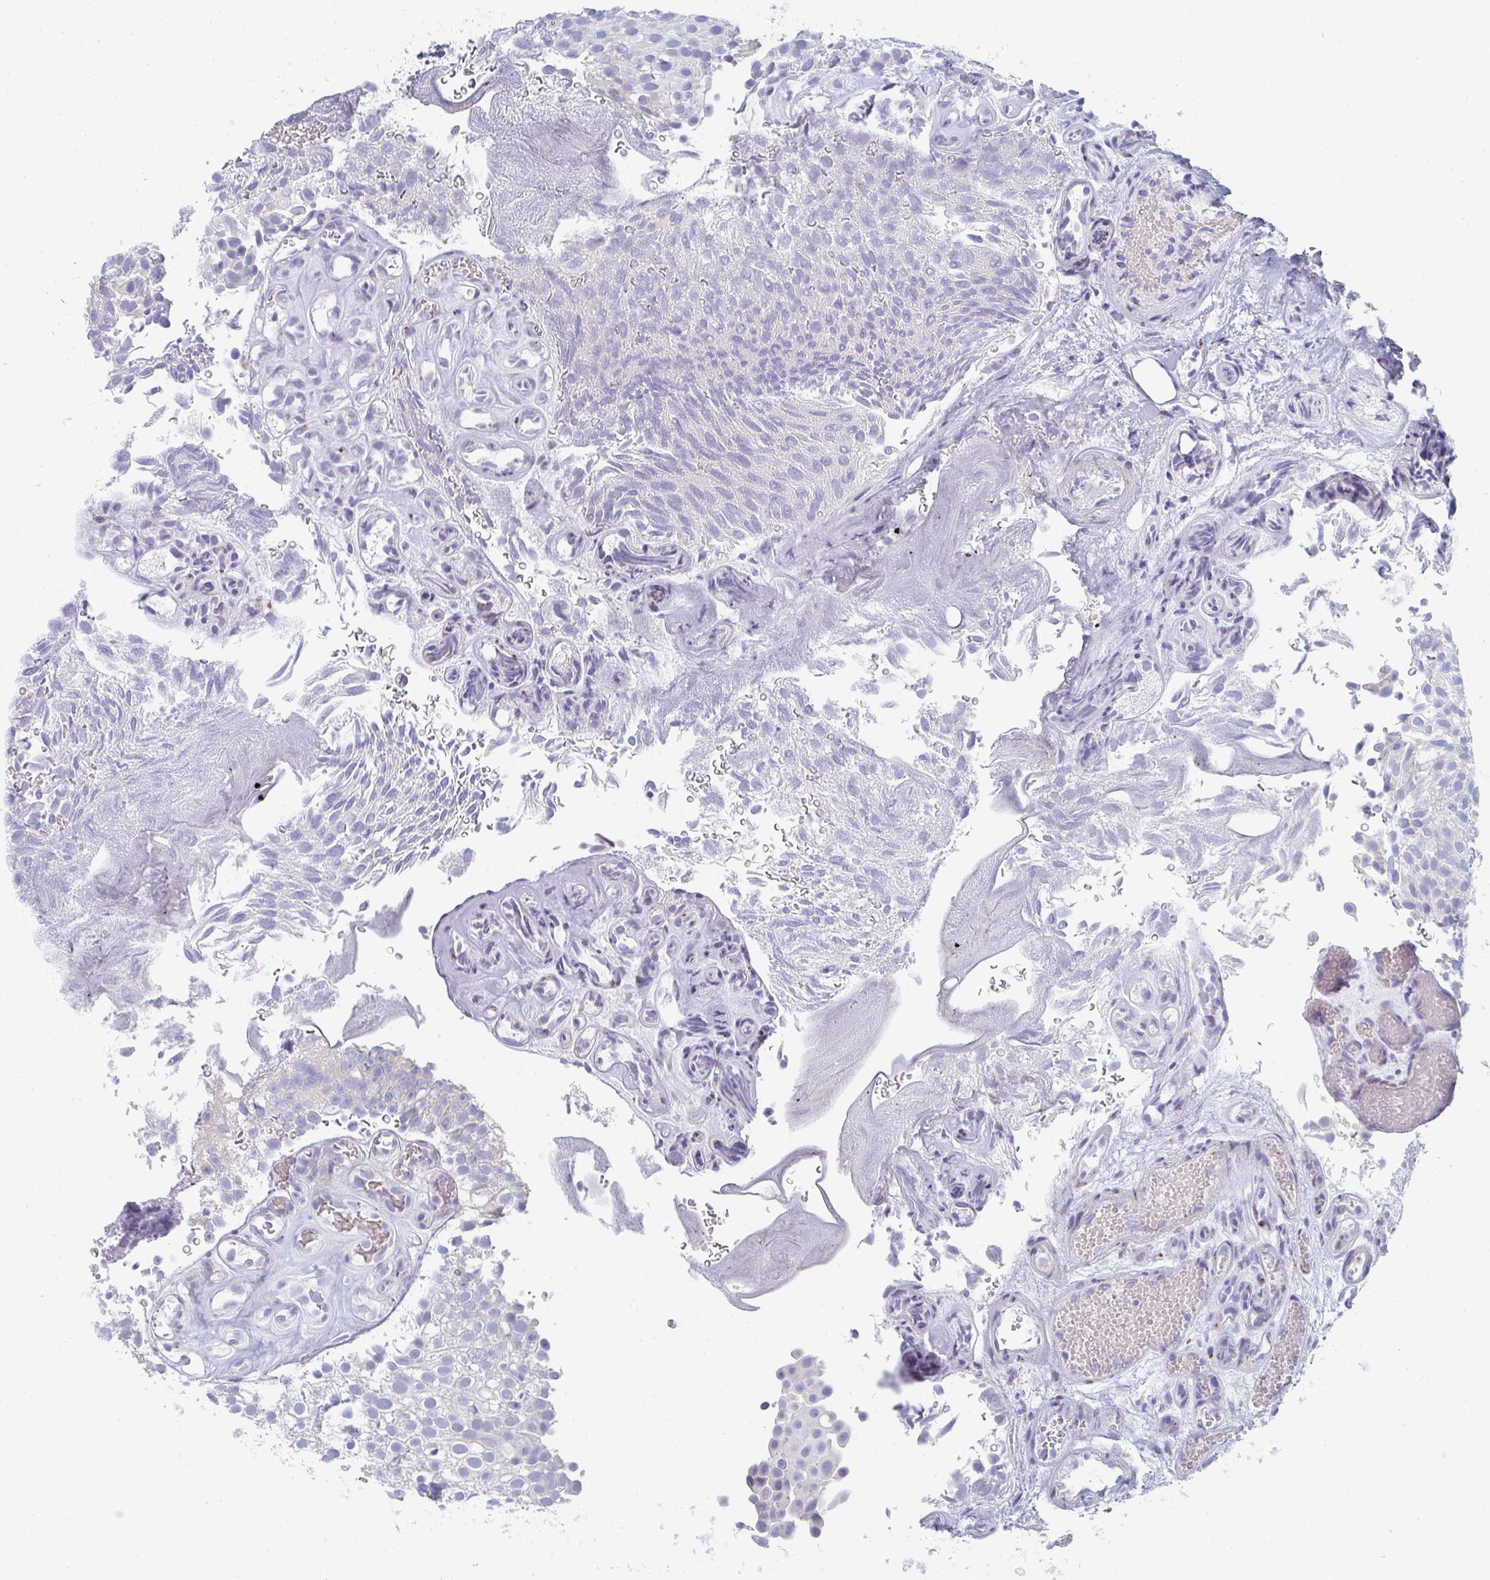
{"staining": {"intensity": "negative", "quantity": "none", "location": "none"}, "tissue": "urothelial cancer", "cell_type": "Tumor cells", "image_type": "cancer", "snomed": [{"axis": "morphology", "description": "Urothelial carcinoma, Low grade"}, {"axis": "topography", "description": "Urinary bladder"}], "caption": "A high-resolution image shows immunohistochemistry (IHC) staining of urothelial carcinoma (low-grade), which shows no significant positivity in tumor cells.", "gene": "PSMG1", "patient": {"sex": "male", "age": 78}}